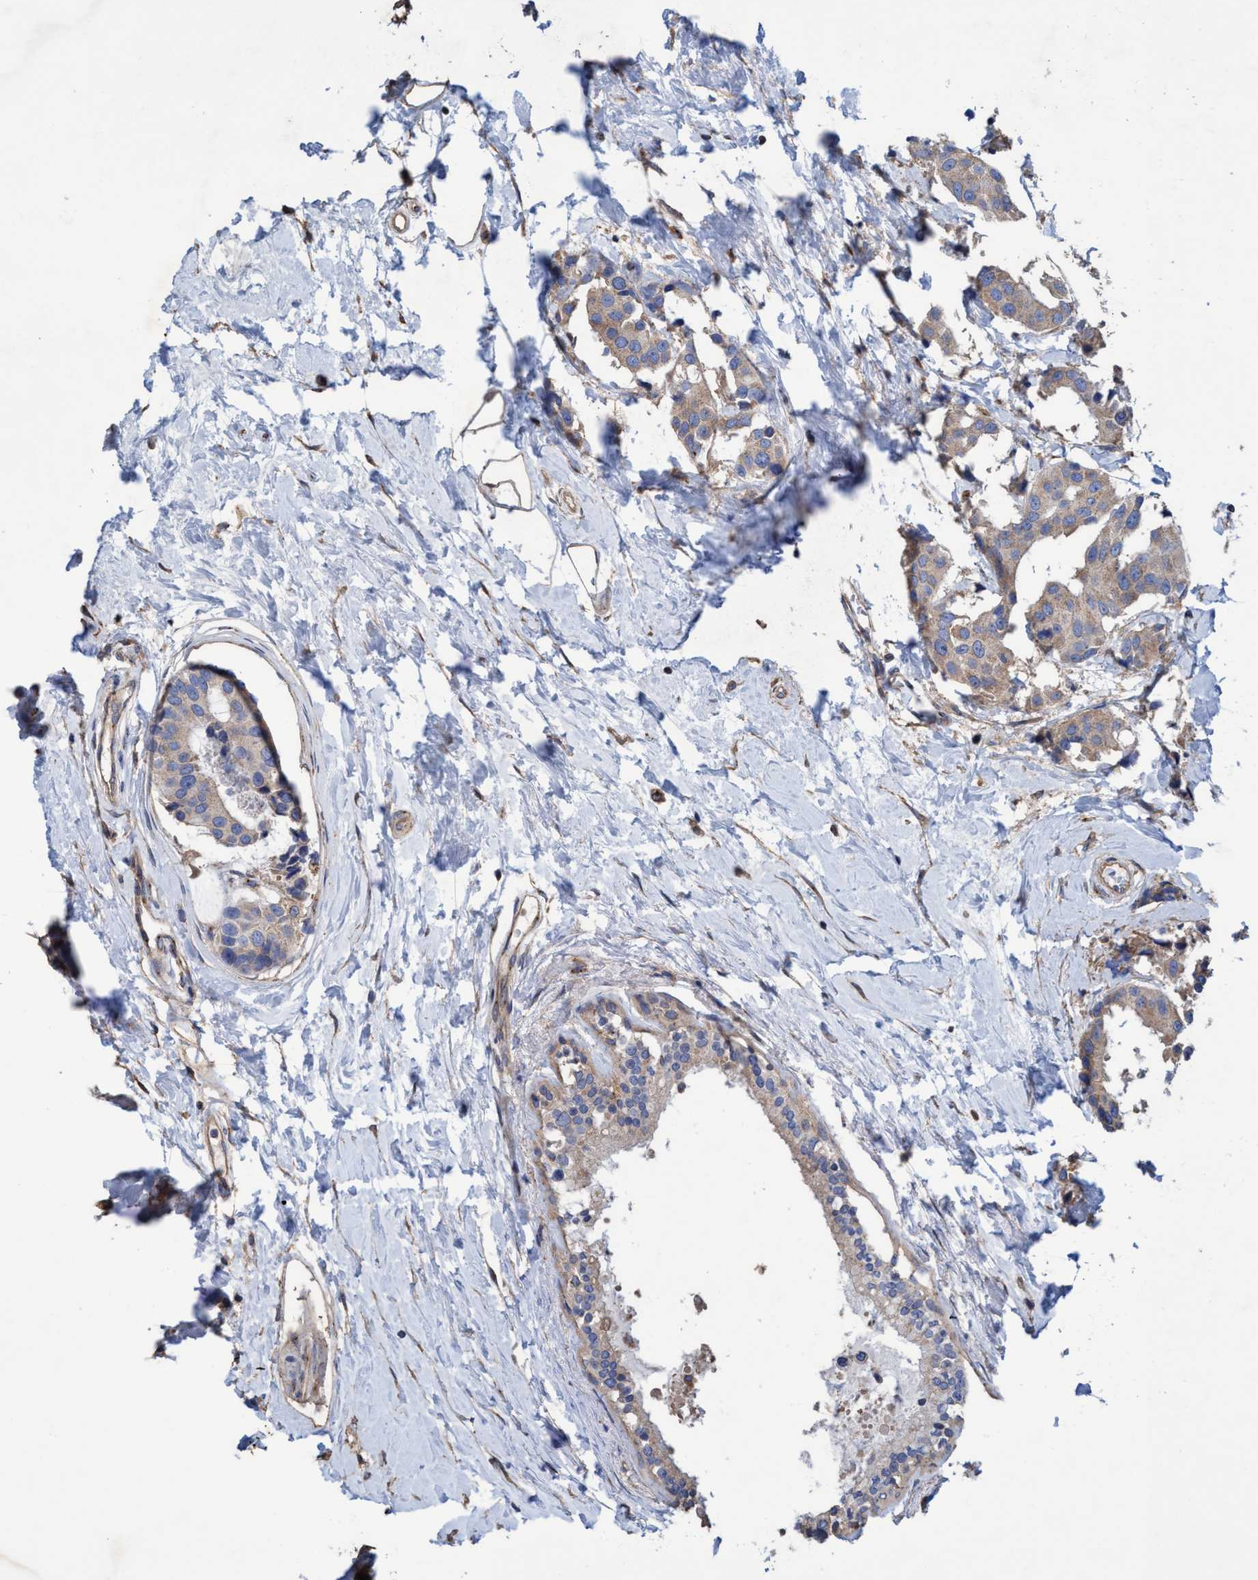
{"staining": {"intensity": "weak", "quantity": ">75%", "location": "cytoplasmic/membranous"}, "tissue": "breast cancer", "cell_type": "Tumor cells", "image_type": "cancer", "snomed": [{"axis": "morphology", "description": "Normal tissue, NOS"}, {"axis": "morphology", "description": "Duct carcinoma"}, {"axis": "topography", "description": "Breast"}], "caption": "A brown stain labels weak cytoplasmic/membranous staining of a protein in human breast intraductal carcinoma tumor cells. The staining was performed using DAB (3,3'-diaminobenzidine) to visualize the protein expression in brown, while the nuclei were stained in blue with hematoxylin (Magnification: 20x).", "gene": "BICD2", "patient": {"sex": "female", "age": 39}}